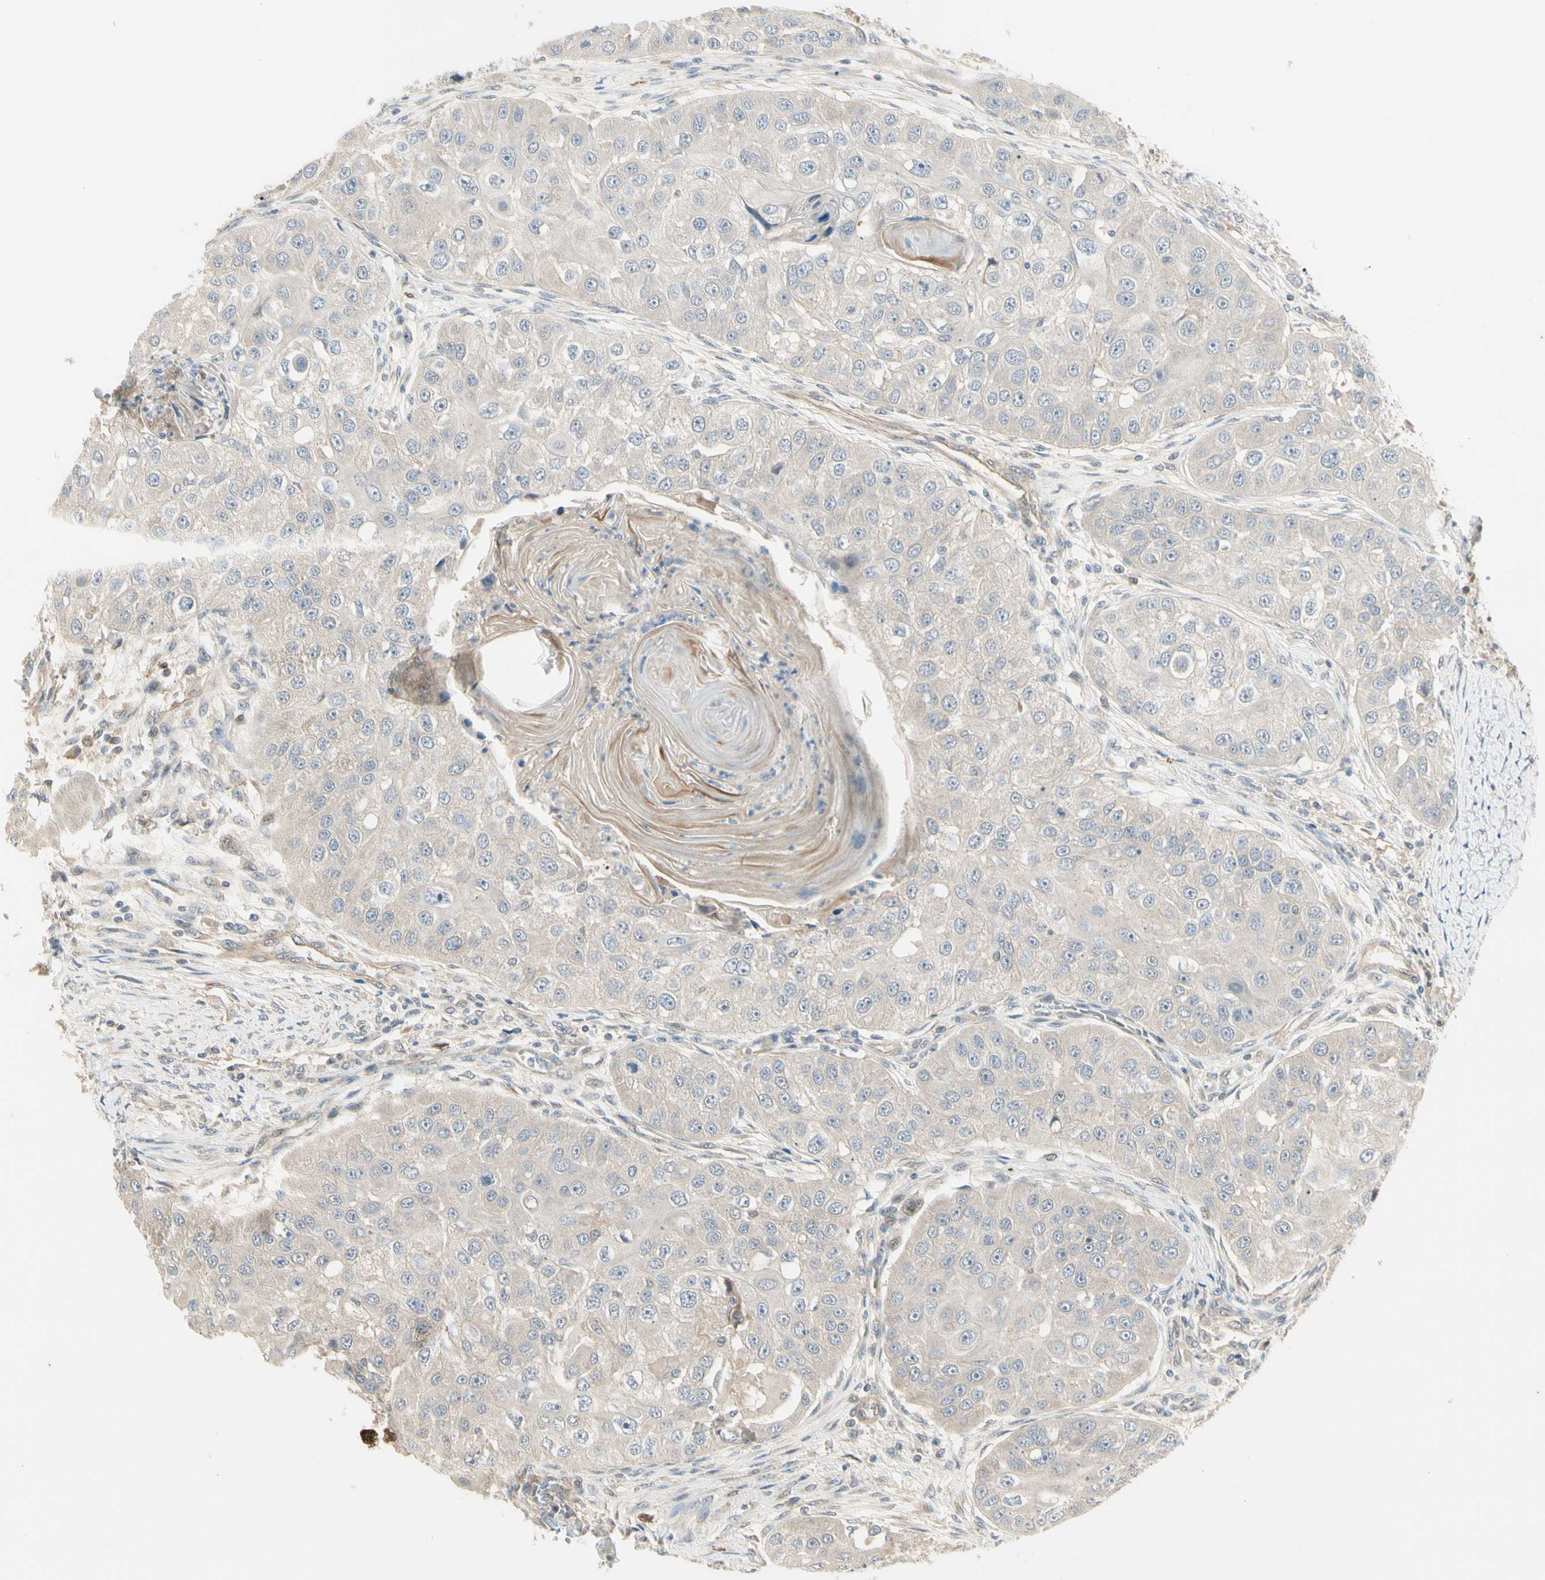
{"staining": {"intensity": "weak", "quantity": "25%-75%", "location": "cytoplasmic/membranous"}, "tissue": "head and neck cancer", "cell_type": "Tumor cells", "image_type": "cancer", "snomed": [{"axis": "morphology", "description": "Normal tissue, NOS"}, {"axis": "morphology", "description": "Squamous cell carcinoma, NOS"}, {"axis": "topography", "description": "Skeletal muscle"}, {"axis": "topography", "description": "Head-Neck"}], "caption": "Brown immunohistochemical staining in squamous cell carcinoma (head and neck) reveals weak cytoplasmic/membranous positivity in approximately 25%-75% of tumor cells. (DAB IHC with brightfield microscopy, high magnification).", "gene": "ATG4C", "patient": {"sex": "male", "age": 51}}